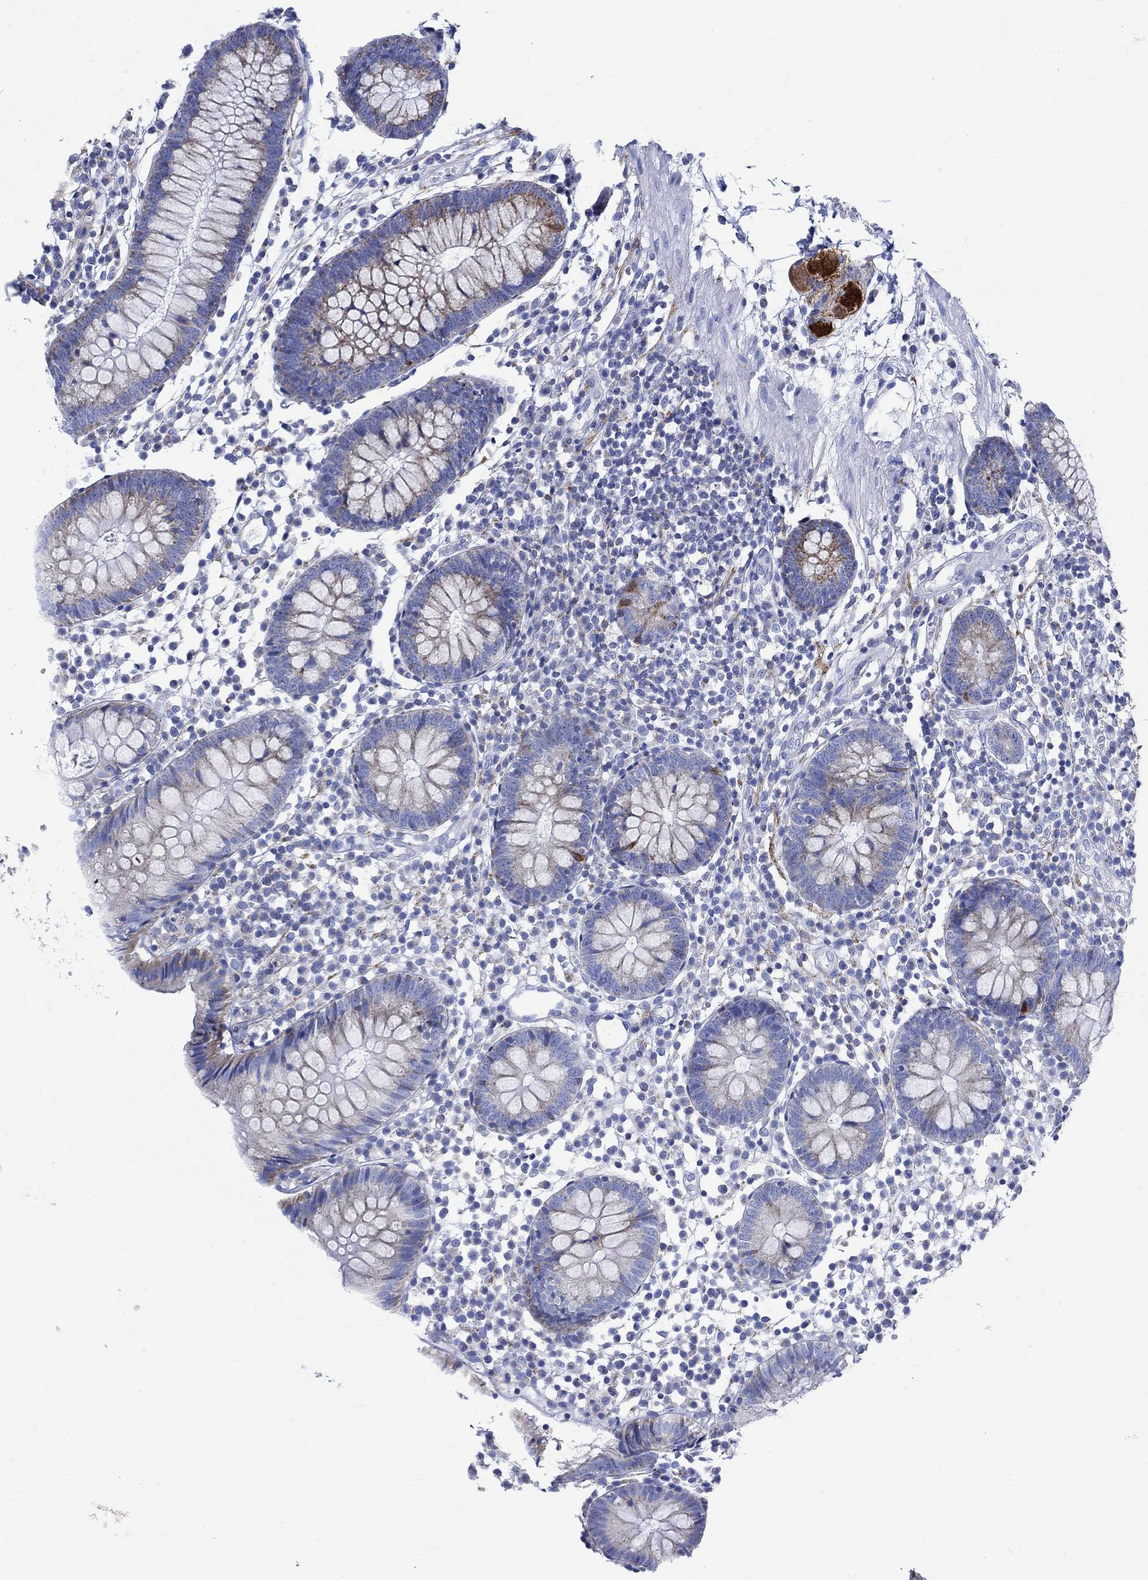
{"staining": {"intensity": "negative", "quantity": "none", "location": "none"}, "tissue": "colon", "cell_type": "Endothelial cells", "image_type": "normal", "snomed": [{"axis": "morphology", "description": "Normal tissue, NOS"}, {"axis": "topography", "description": "Rectum"}], "caption": "Endothelial cells show no significant expression in benign colon. (DAB immunohistochemistry with hematoxylin counter stain).", "gene": "CPLX1", "patient": {"sex": "male", "age": 70}}